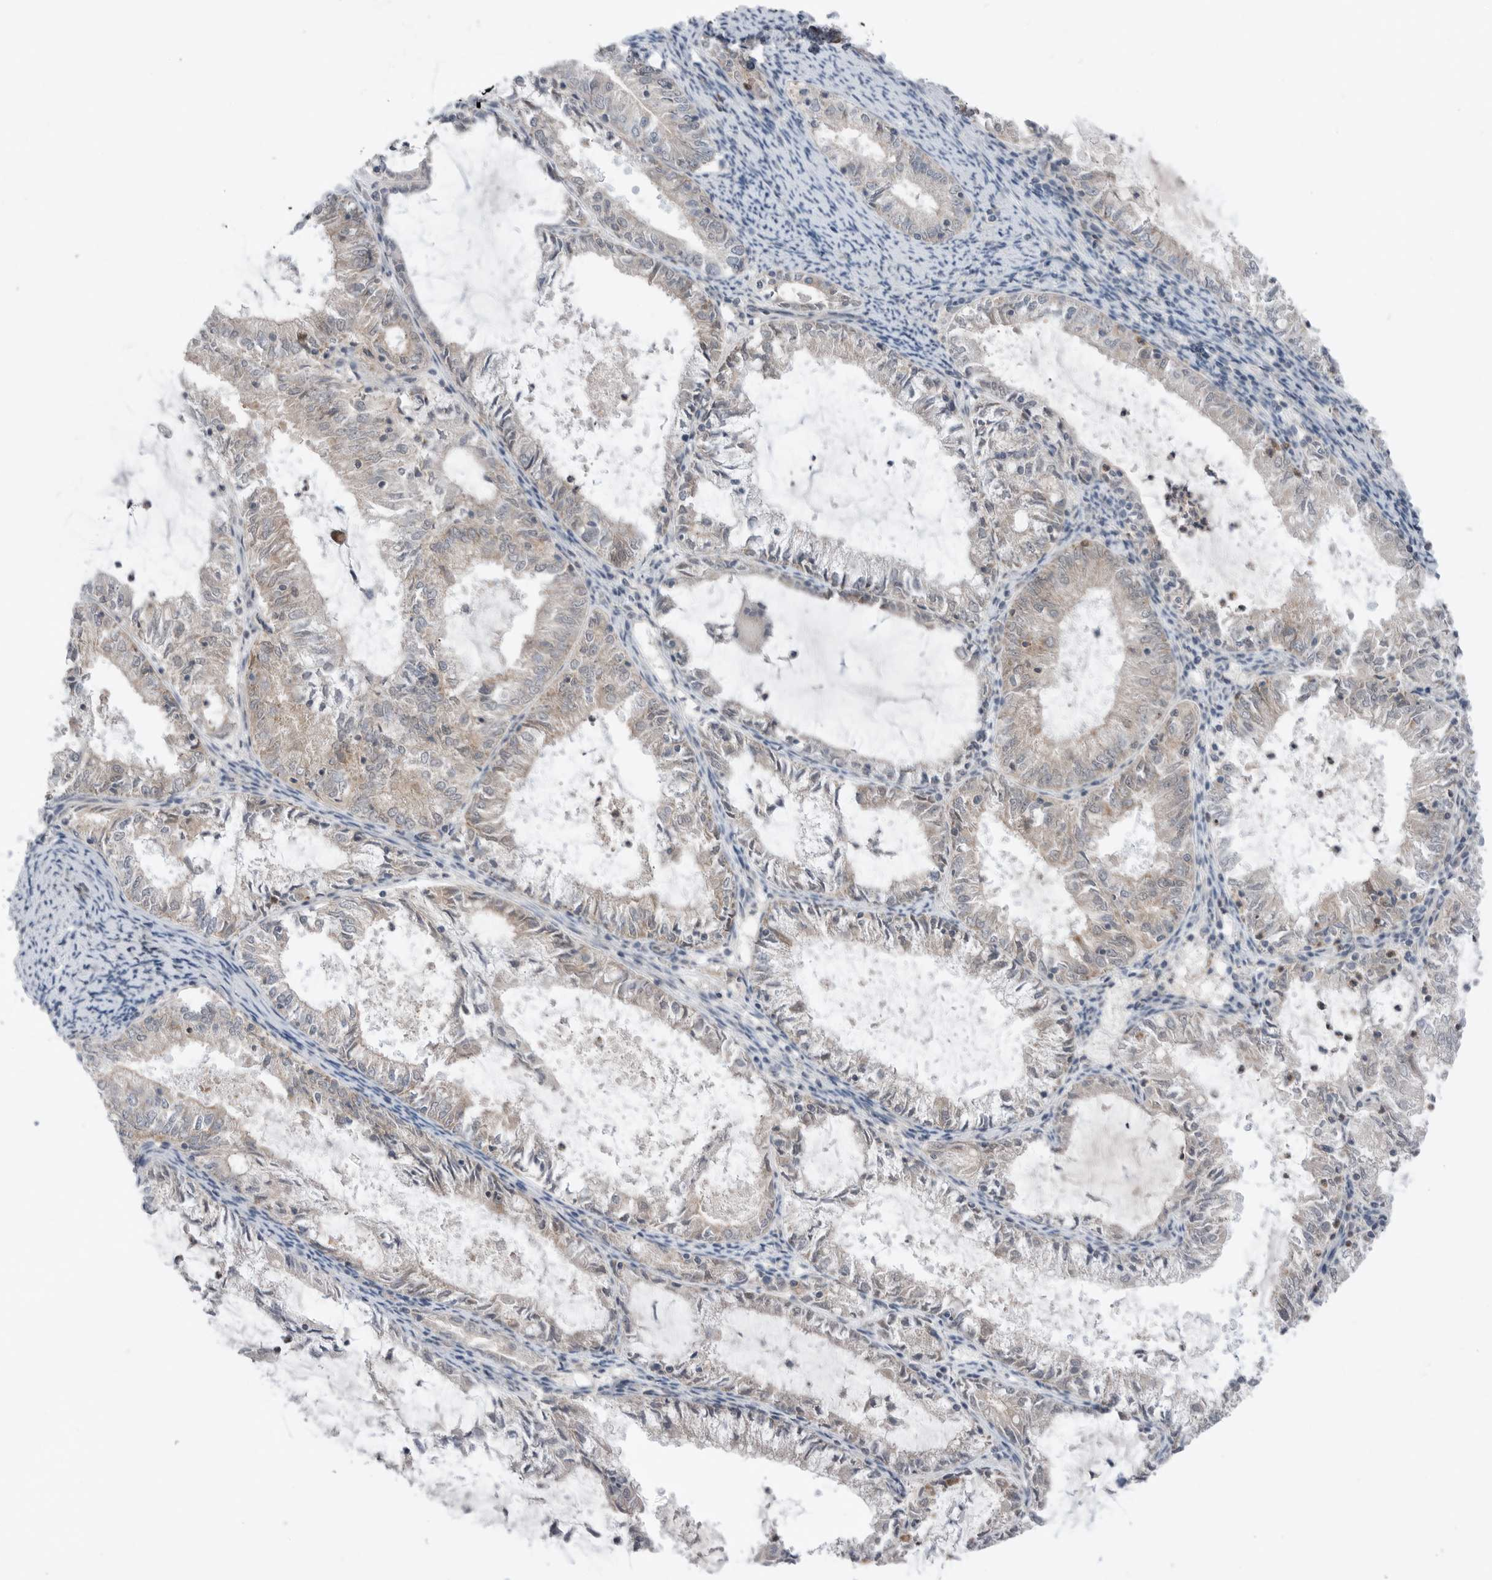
{"staining": {"intensity": "strong", "quantity": "<25%", "location": "cytoplasmic/membranous"}, "tissue": "endometrial cancer", "cell_type": "Tumor cells", "image_type": "cancer", "snomed": [{"axis": "morphology", "description": "Adenocarcinoma, NOS"}, {"axis": "topography", "description": "Endometrium"}], "caption": "A brown stain shows strong cytoplasmic/membranous staining of a protein in human endometrial cancer (adenocarcinoma) tumor cells.", "gene": "NTAQ1", "patient": {"sex": "female", "age": 57}}